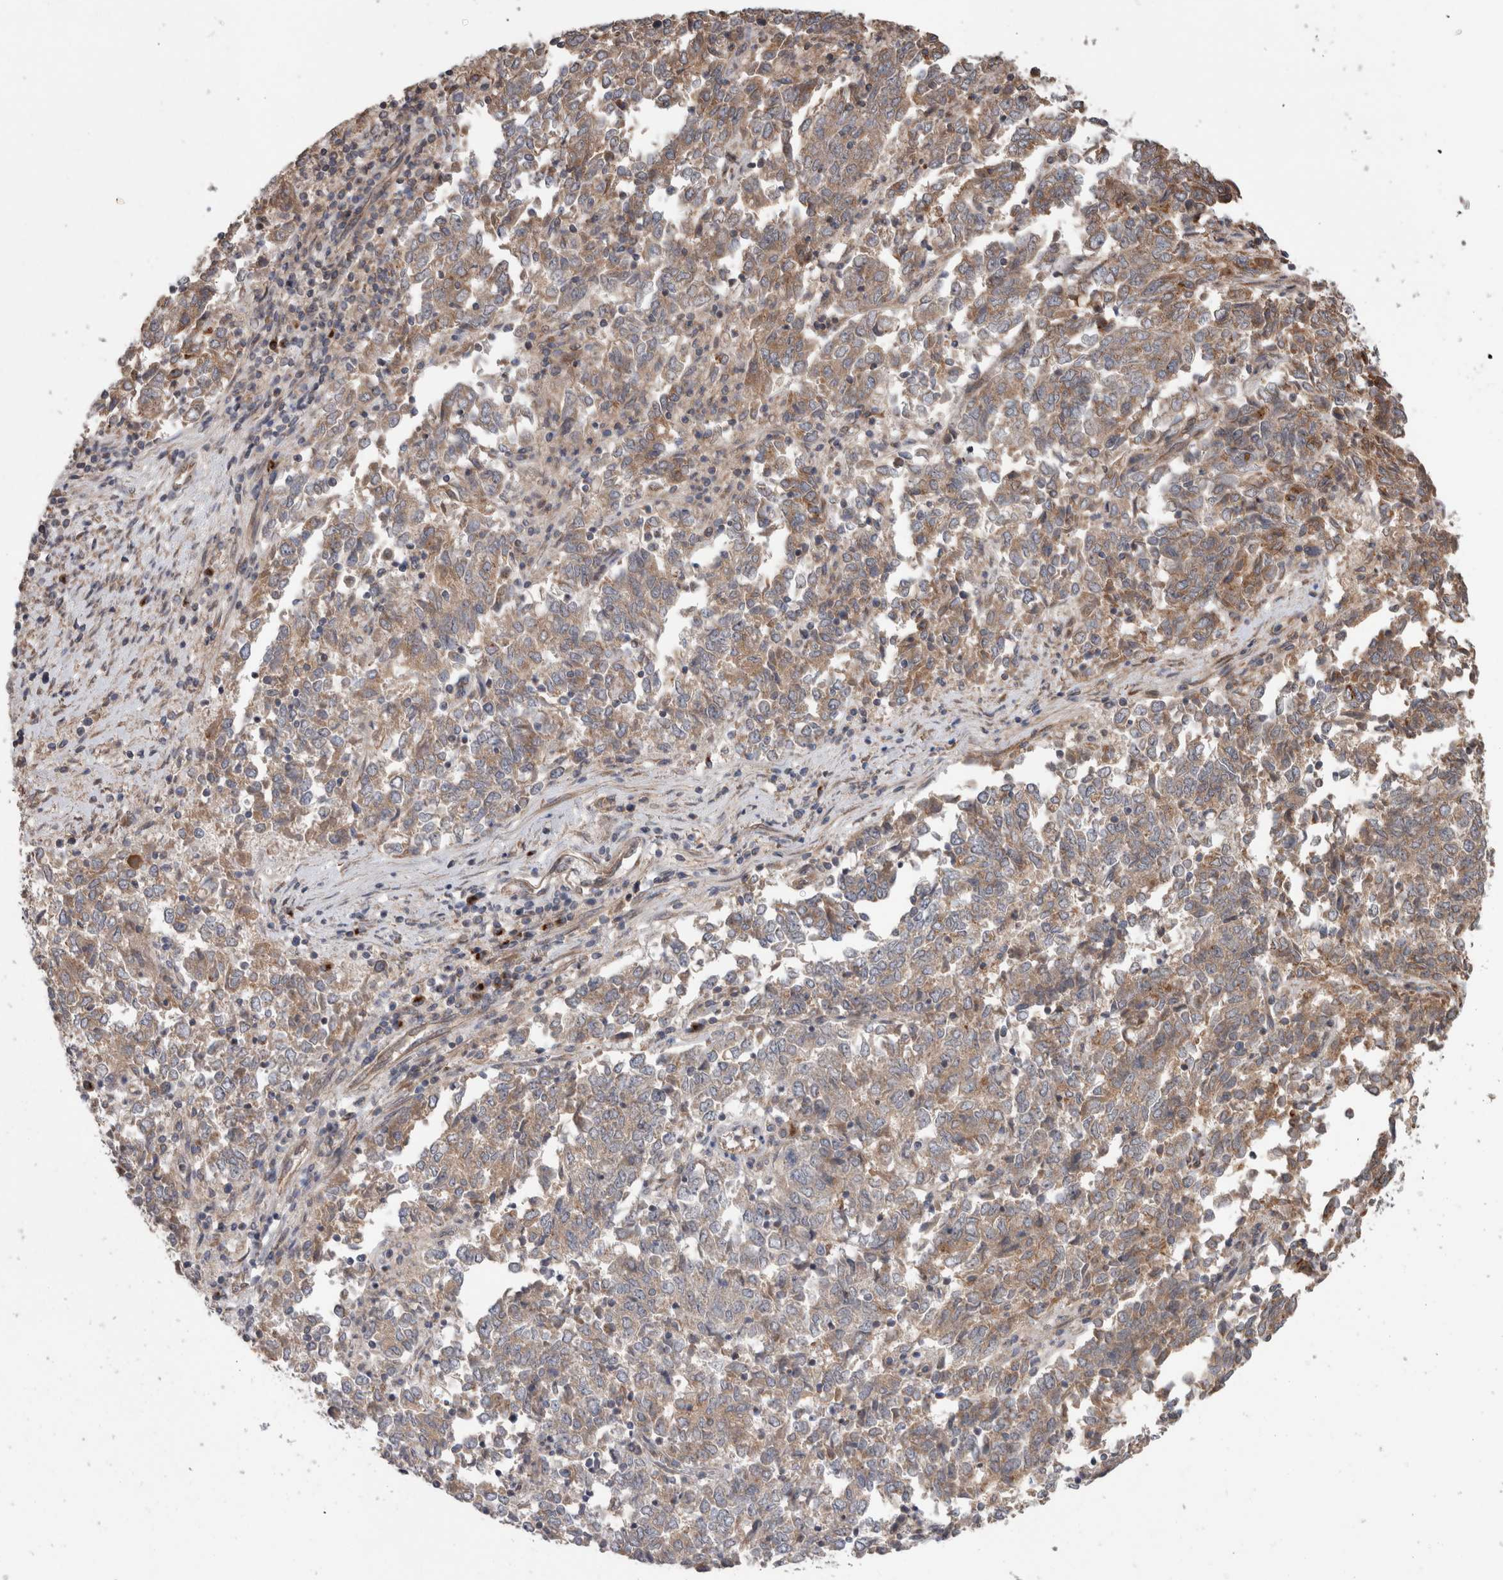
{"staining": {"intensity": "moderate", "quantity": "25%-75%", "location": "cytoplasmic/membranous"}, "tissue": "endometrial cancer", "cell_type": "Tumor cells", "image_type": "cancer", "snomed": [{"axis": "morphology", "description": "Adenocarcinoma, NOS"}, {"axis": "topography", "description": "Endometrium"}], "caption": "Immunohistochemistry (IHC) (DAB) staining of adenocarcinoma (endometrial) reveals moderate cytoplasmic/membranous protein expression in approximately 25%-75% of tumor cells. (Stains: DAB (3,3'-diaminobenzidine) in brown, nuclei in blue, Microscopy: brightfield microscopy at high magnification).", "gene": "TRIM5", "patient": {"sex": "female", "age": 80}}